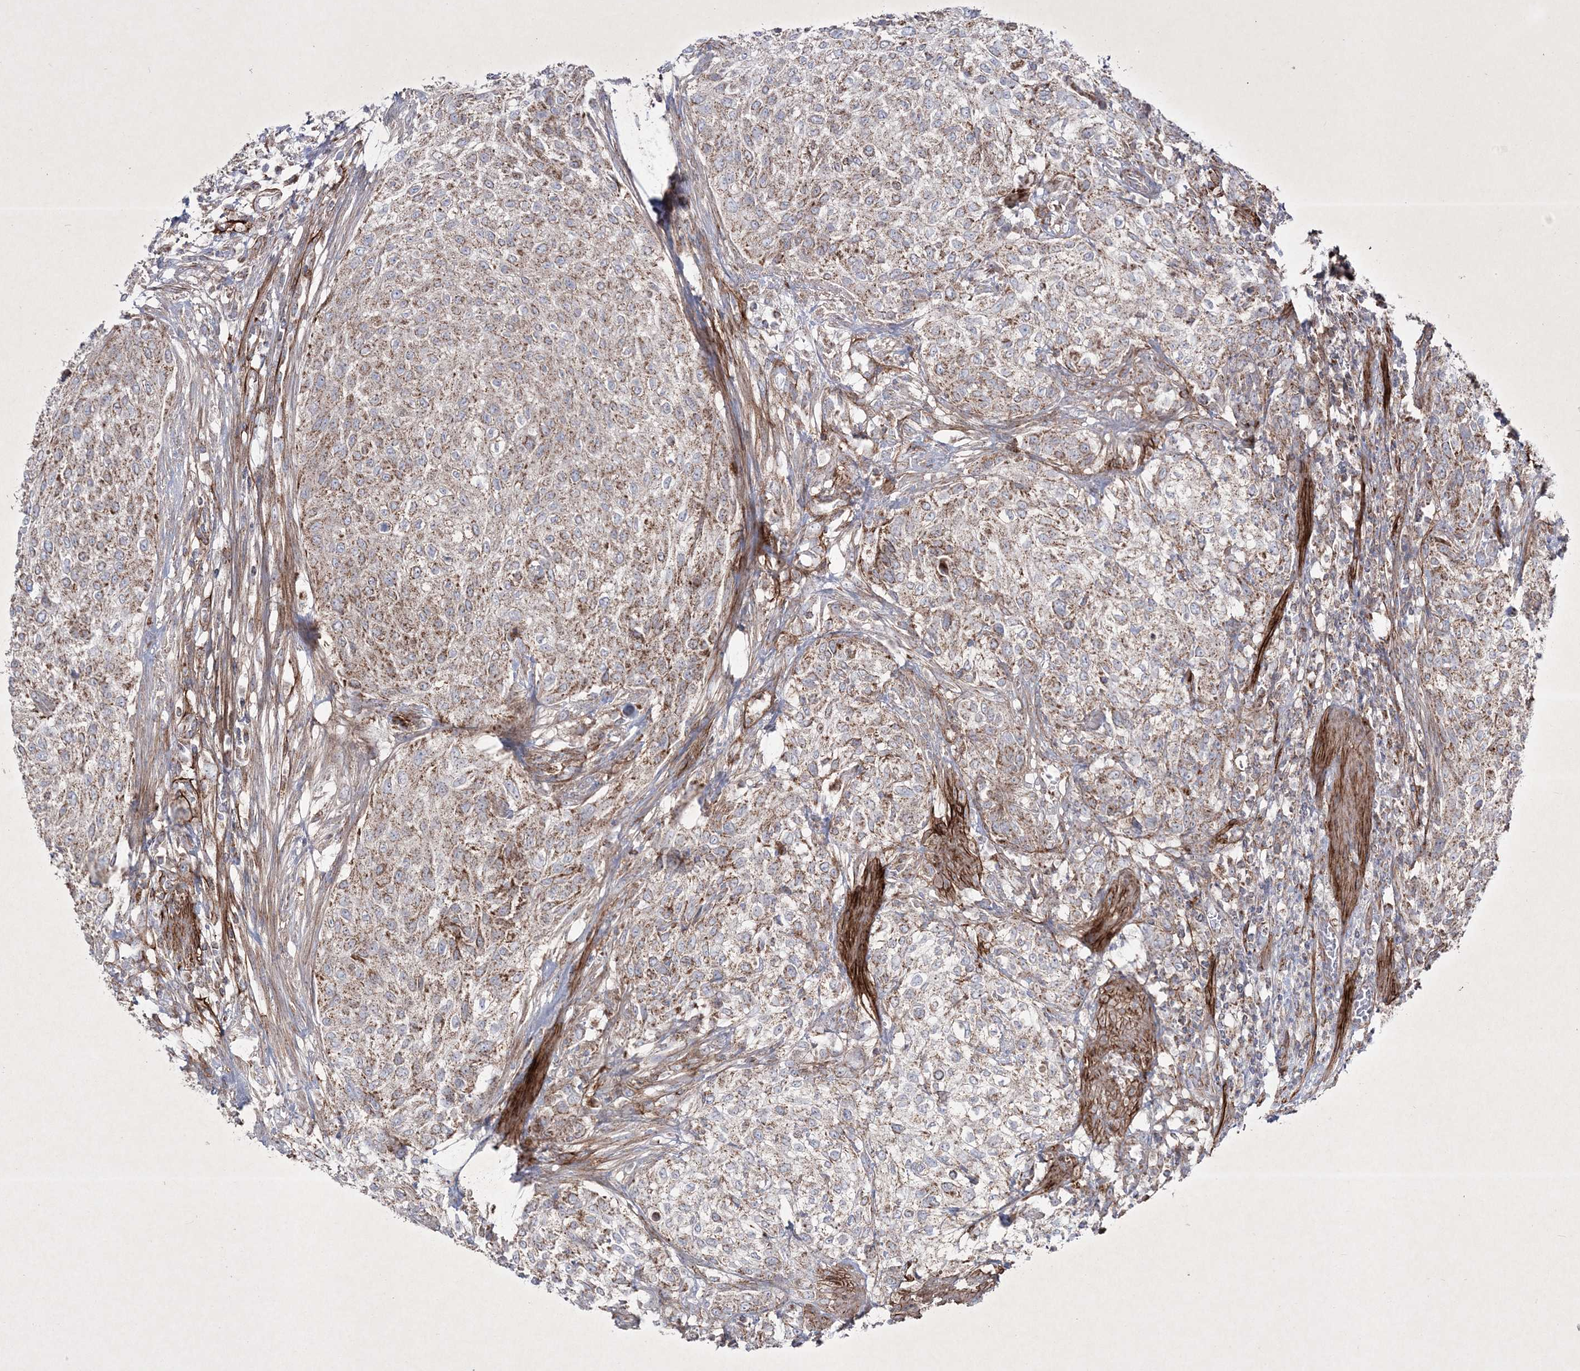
{"staining": {"intensity": "moderate", "quantity": ">75%", "location": "cytoplasmic/membranous"}, "tissue": "urothelial cancer", "cell_type": "Tumor cells", "image_type": "cancer", "snomed": [{"axis": "morphology", "description": "Urothelial carcinoma, High grade"}, {"axis": "topography", "description": "Urinary bladder"}], "caption": "The photomicrograph reveals staining of urothelial cancer, revealing moderate cytoplasmic/membranous protein staining (brown color) within tumor cells. (brown staining indicates protein expression, while blue staining denotes nuclei).", "gene": "RICTOR", "patient": {"sex": "male", "age": 35}}